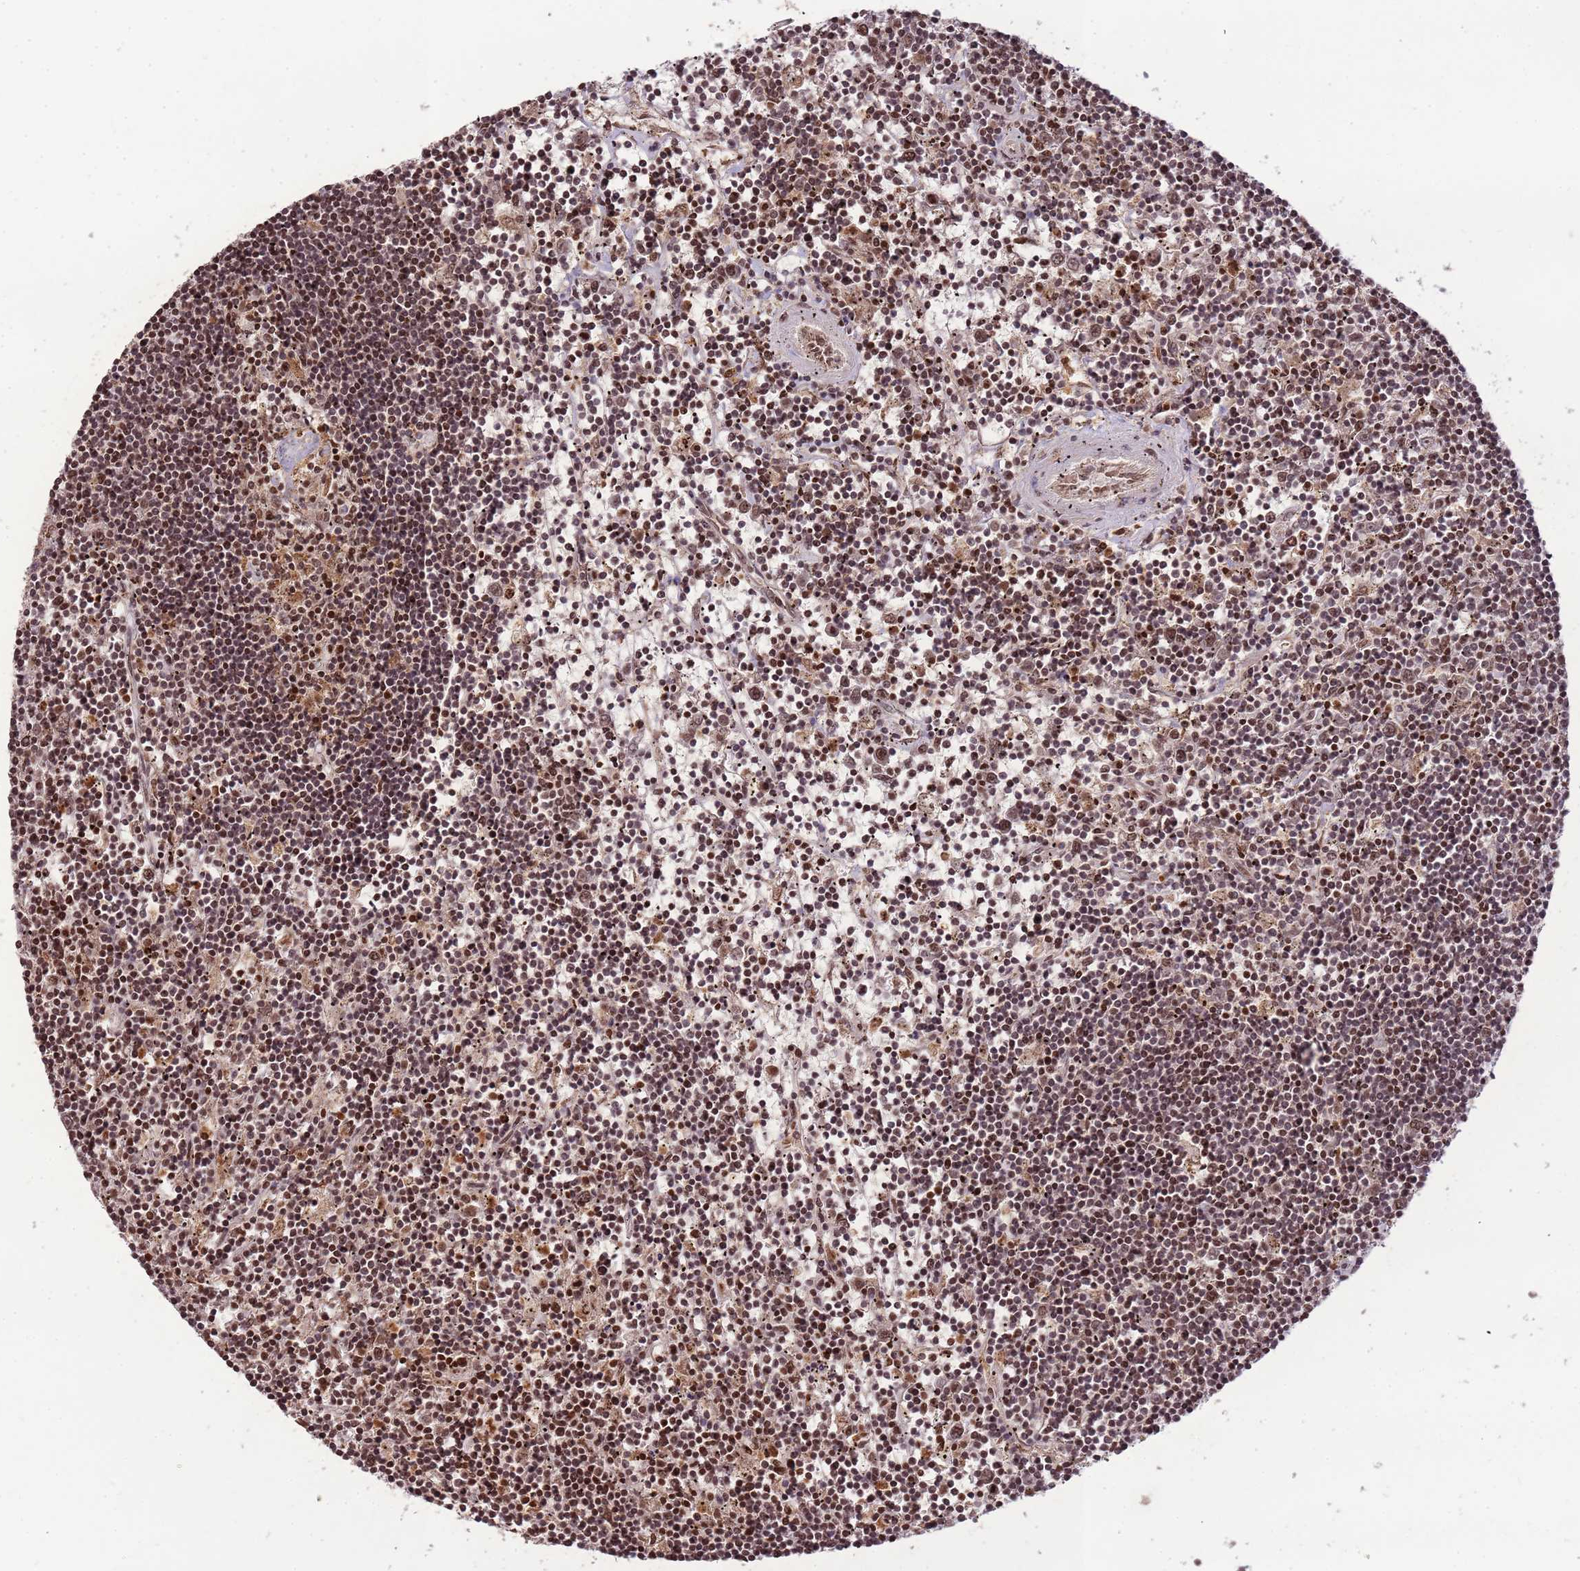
{"staining": {"intensity": "moderate", "quantity": ">75%", "location": "nuclear"}, "tissue": "lymphoma", "cell_type": "Tumor cells", "image_type": "cancer", "snomed": [{"axis": "morphology", "description": "Malignant lymphoma, non-Hodgkin's type, Low grade"}, {"axis": "topography", "description": "Spleen"}], "caption": "DAB immunohistochemical staining of lymphoma reveals moderate nuclear protein staining in approximately >75% of tumor cells.", "gene": "SAMSN1", "patient": {"sex": "male", "age": 76}}